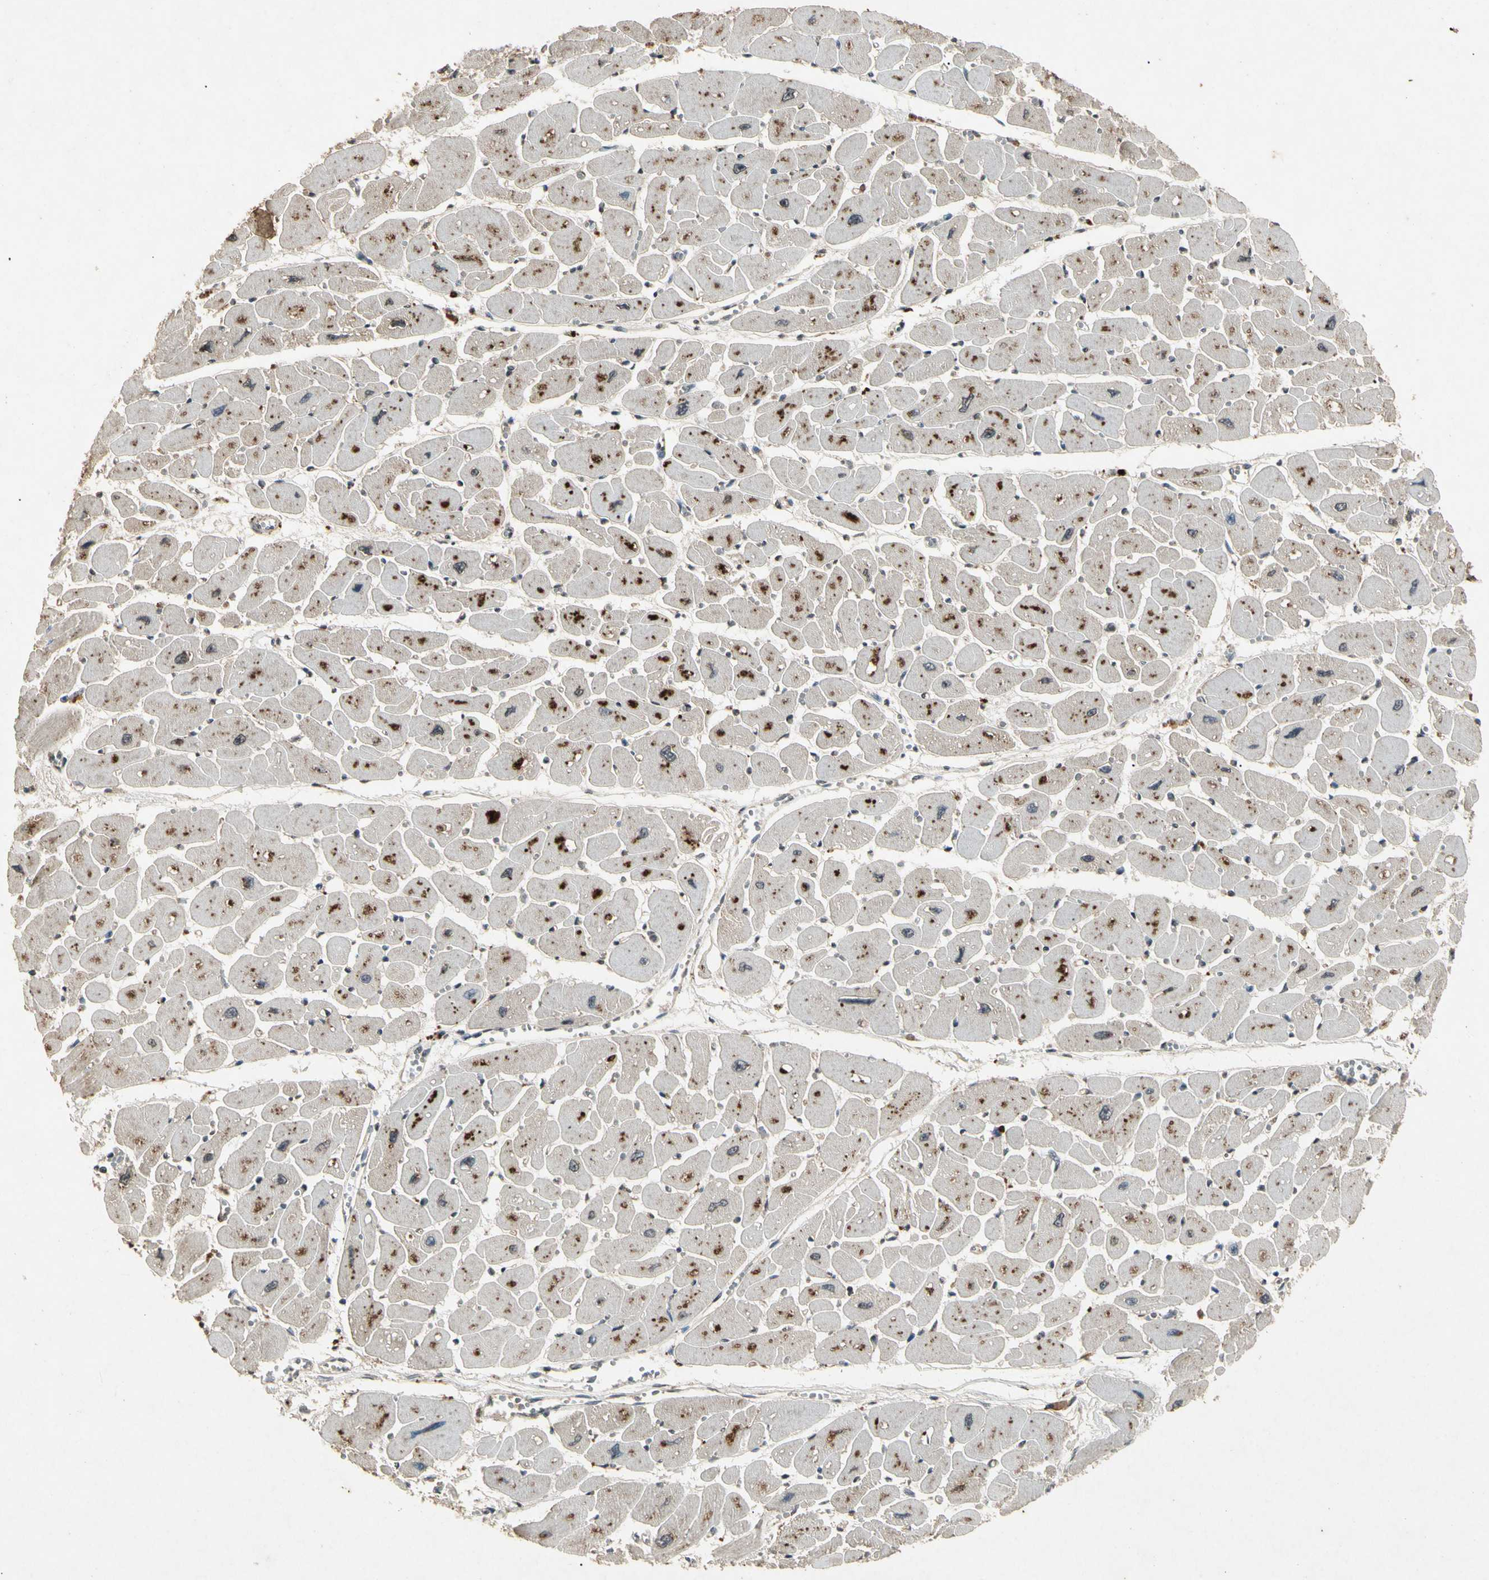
{"staining": {"intensity": "strong", "quantity": "25%-75%", "location": "cytoplasmic/membranous"}, "tissue": "heart muscle", "cell_type": "Cardiomyocytes", "image_type": "normal", "snomed": [{"axis": "morphology", "description": "Normal tissue, NOS"}, {"axis": "topography", "description": "Heart"}], "caption": "Normal heart muscle displays strong cytoplasmic/membranous expression in approximately 25%-75% of cardiomyocytes, visualized by immunohistochemistry. Using DAB (brown) and hematoxylin (blue) stains, captured at high magnification using brightfield microscopy.", "gene": "CP", "patient": {"sex": "female", "age": 54}}